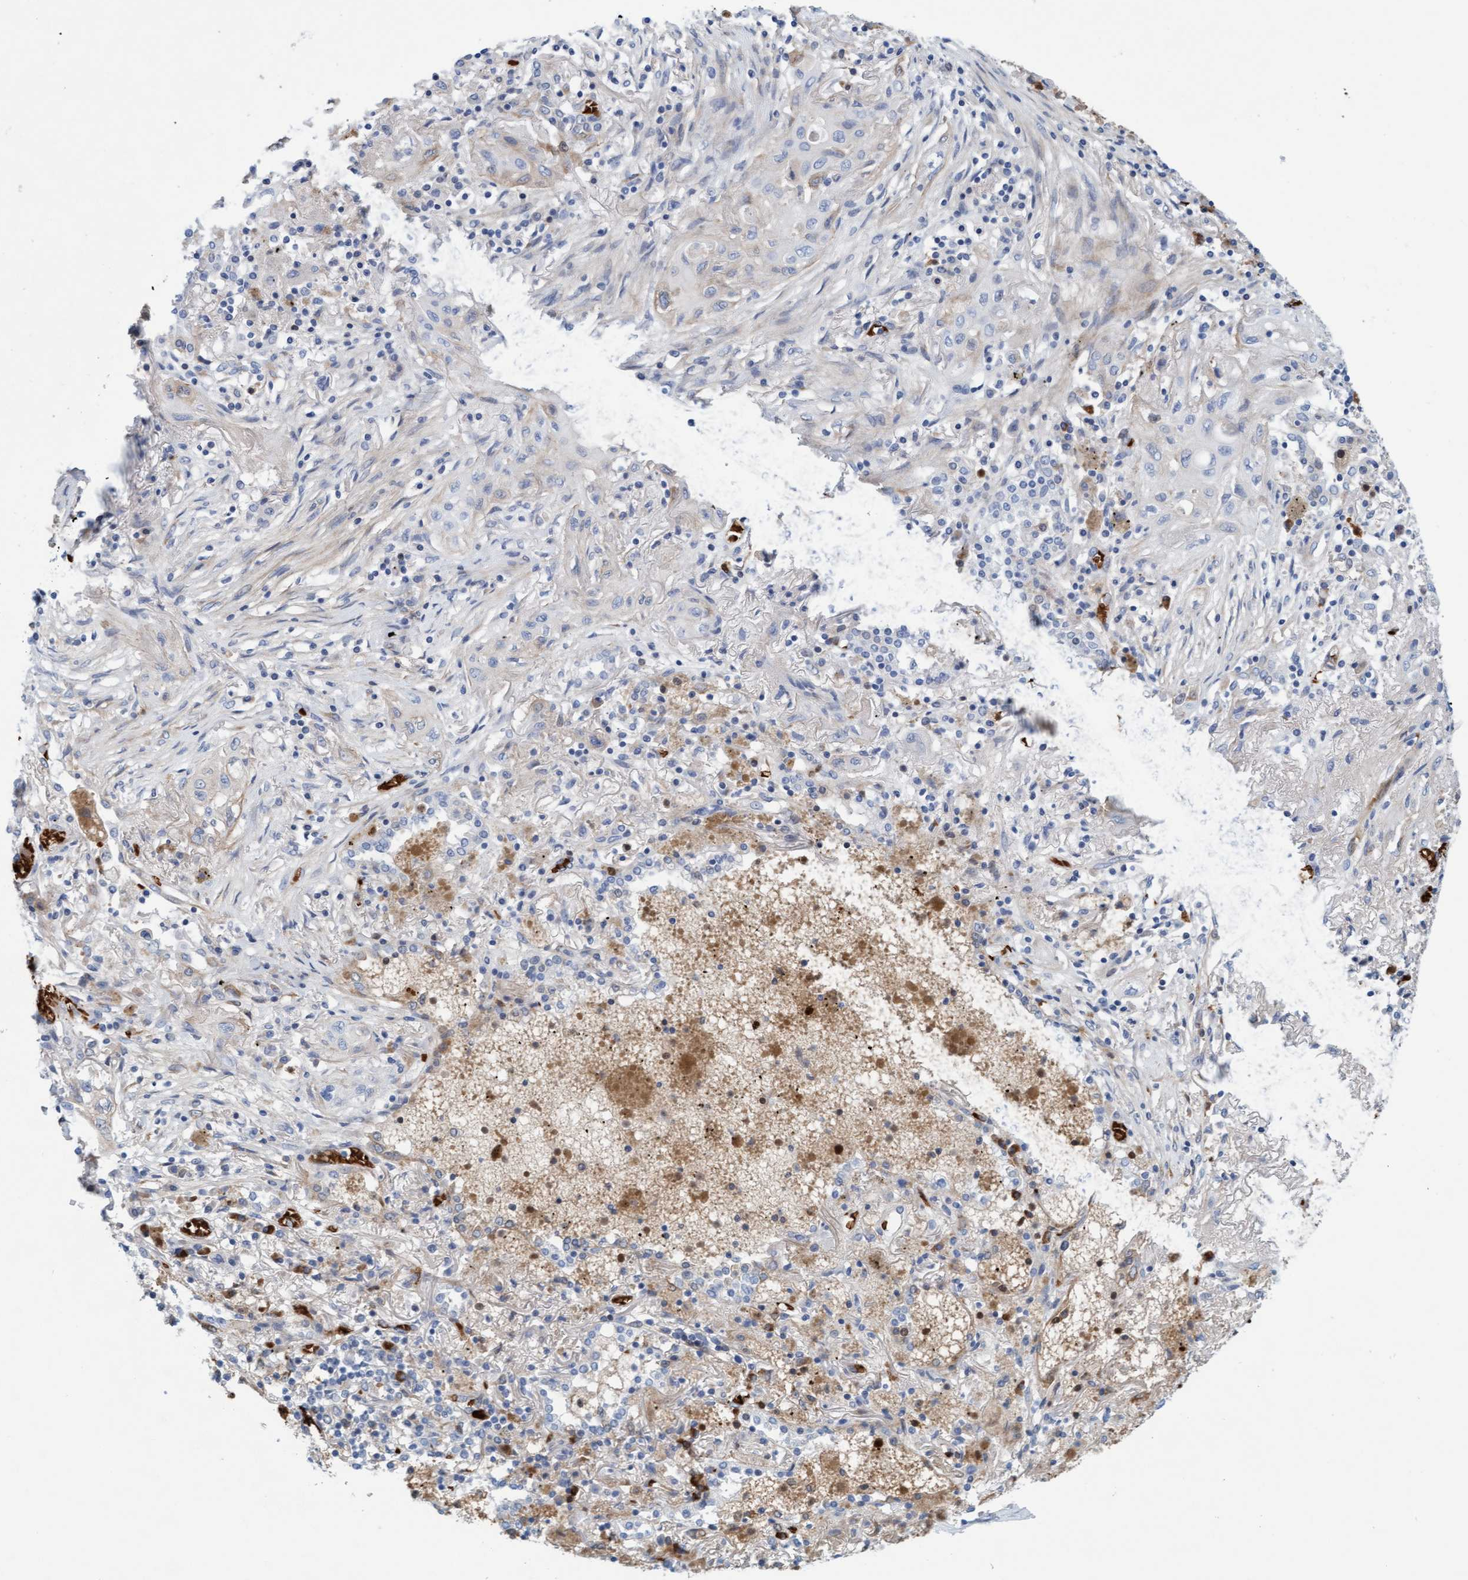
{"staining": {"intensity": "weak", "quantity": "<25%", "location": "cytoplasmic/membranous"}, "tissue": "lung cancer", "cell_type": "Tumor cells", "image_type": "cancer", "snomed": [{"axis": "morphology", "description": "Squamous cell carcinoma, NOS"}, {"axis": "topography", "description": "Lung"}], "caption": "Immunohistochemical staining of lung squamous cell carcinoma demonstrates no significant staining in tumor cells.", "gene": "P2RX5", "patient": {"sex": "female", "age": 47}}